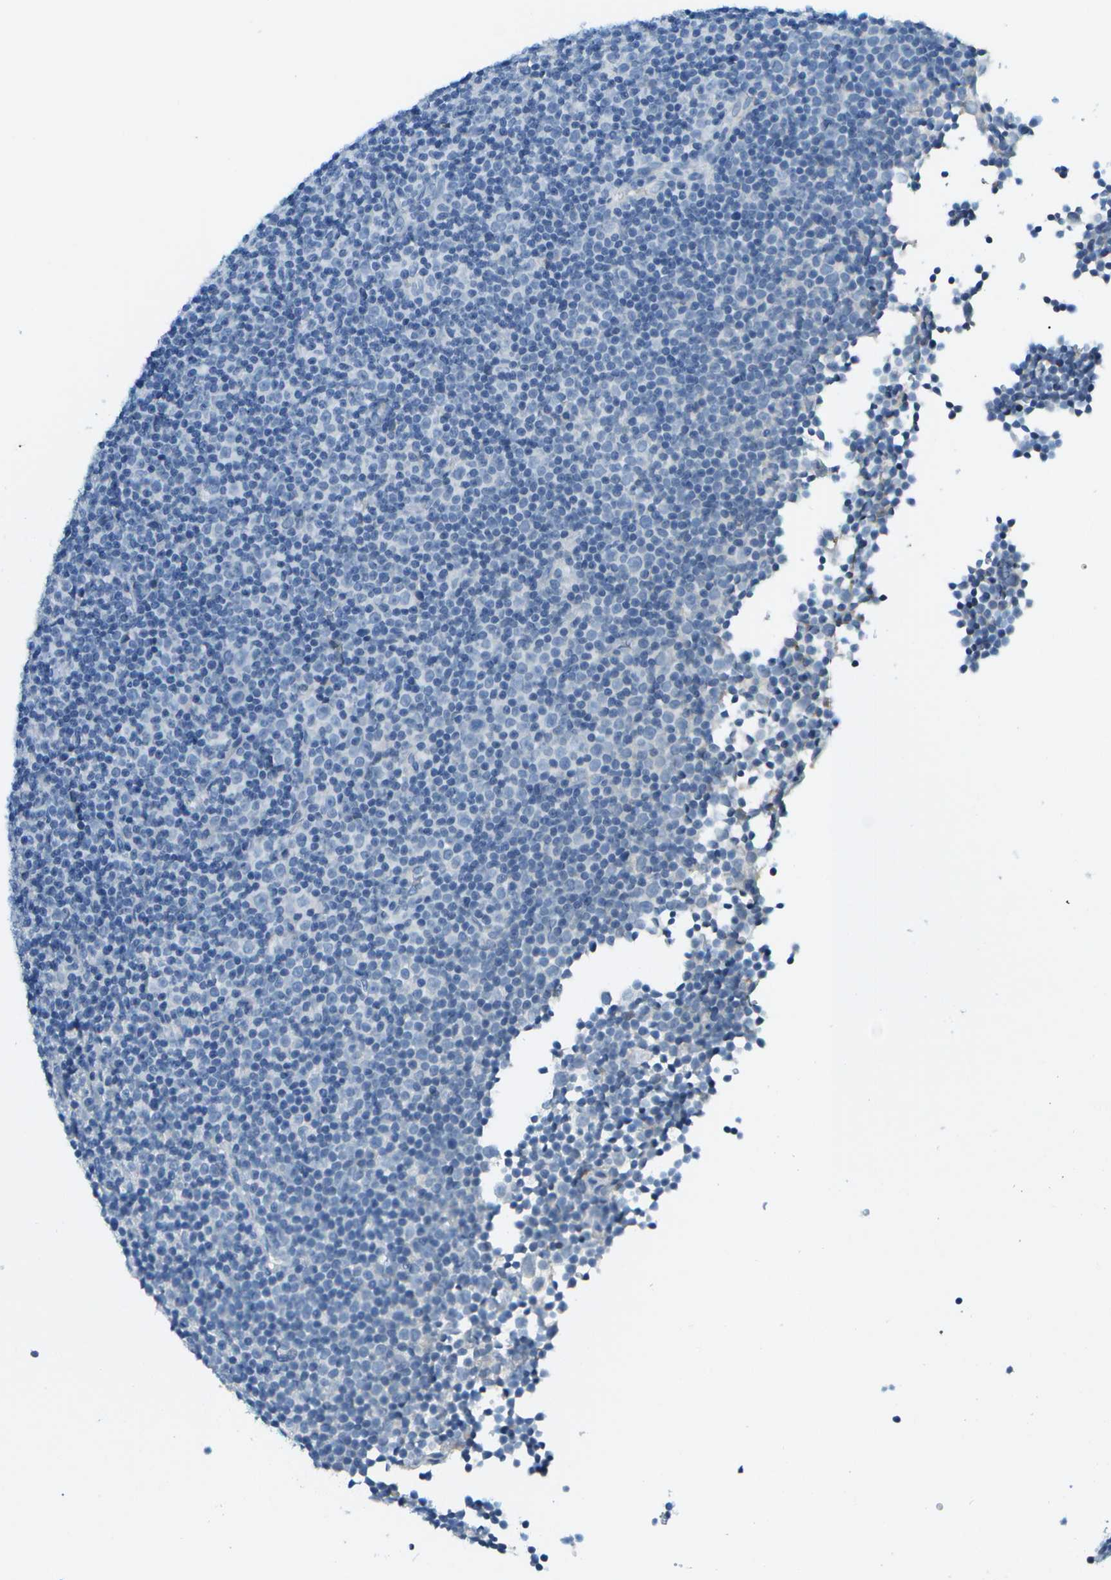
{"staining": {"intensity": "negative", "quantity": "none", "location": "none"}, "tissue": "lymphoma", "cell_type": "Tumor cells", "image_type": "cancer", "snomed": [{"axis": "morphology", "description": "Malignant lymphoma, non-Hodgkin's type, Low grade"}, {"axis": "topography", "description": "Lymph node"}], "caption": "Immunohistochemistry image of neoplastic tissue: lymphoma stained with DAB shows no significant protein positivity in tumor cells.", "gene": "C1S", "patient": {"sex": "female", "age": 67}}